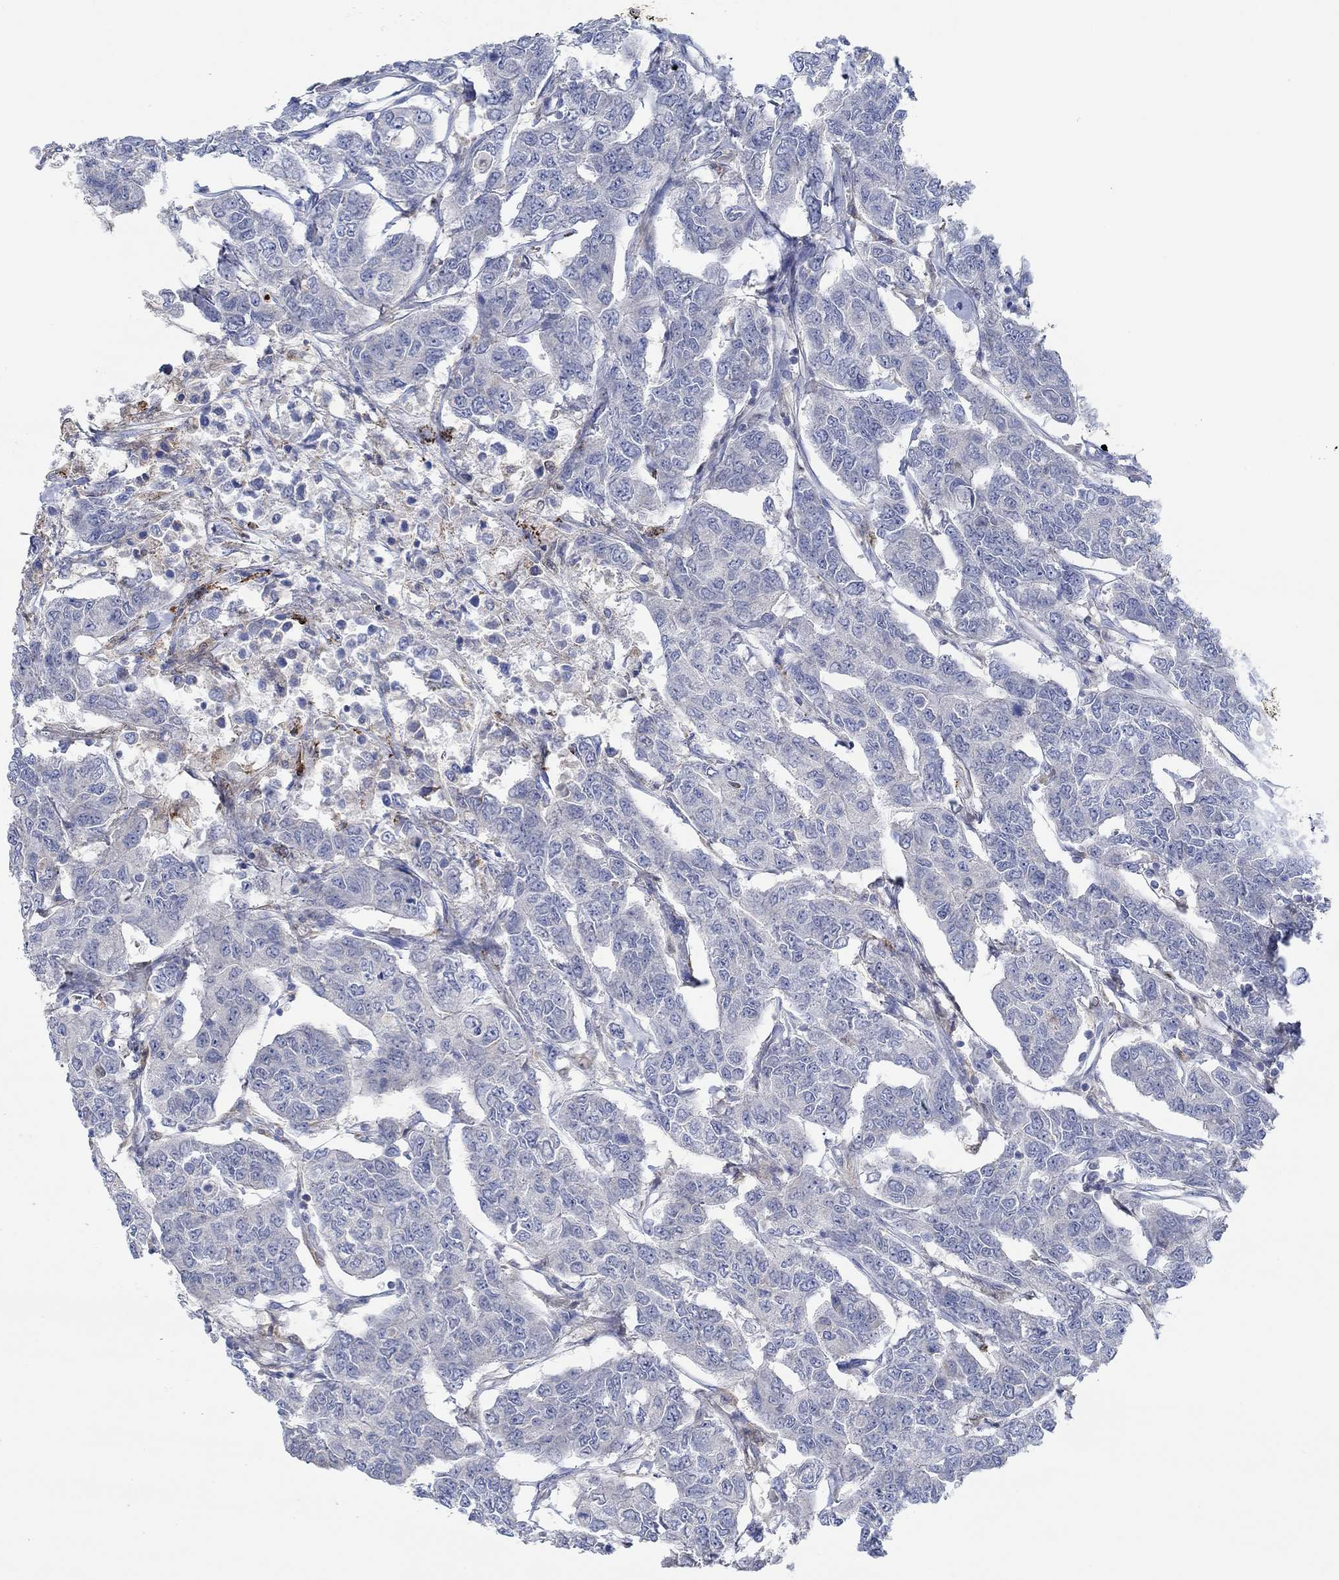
{"staining": {"intensity": "negative", "quantity": "none", "location": "none"}, "tissue": "breast cancer", "cell_type": "Tumor cells", "image_type": "cancer", "snomed": [{"axis": "morphology", "description": "Duct carcinoma"}, {"axis": "topography", "description": "Breast"}], "caption": "Protein analysis of breast cancer (infiltrating ductal carcinoma) shows no significant staining in tumor cells.", "gene": "MPP1", "patient": {"sex": "female", "age": 88}}